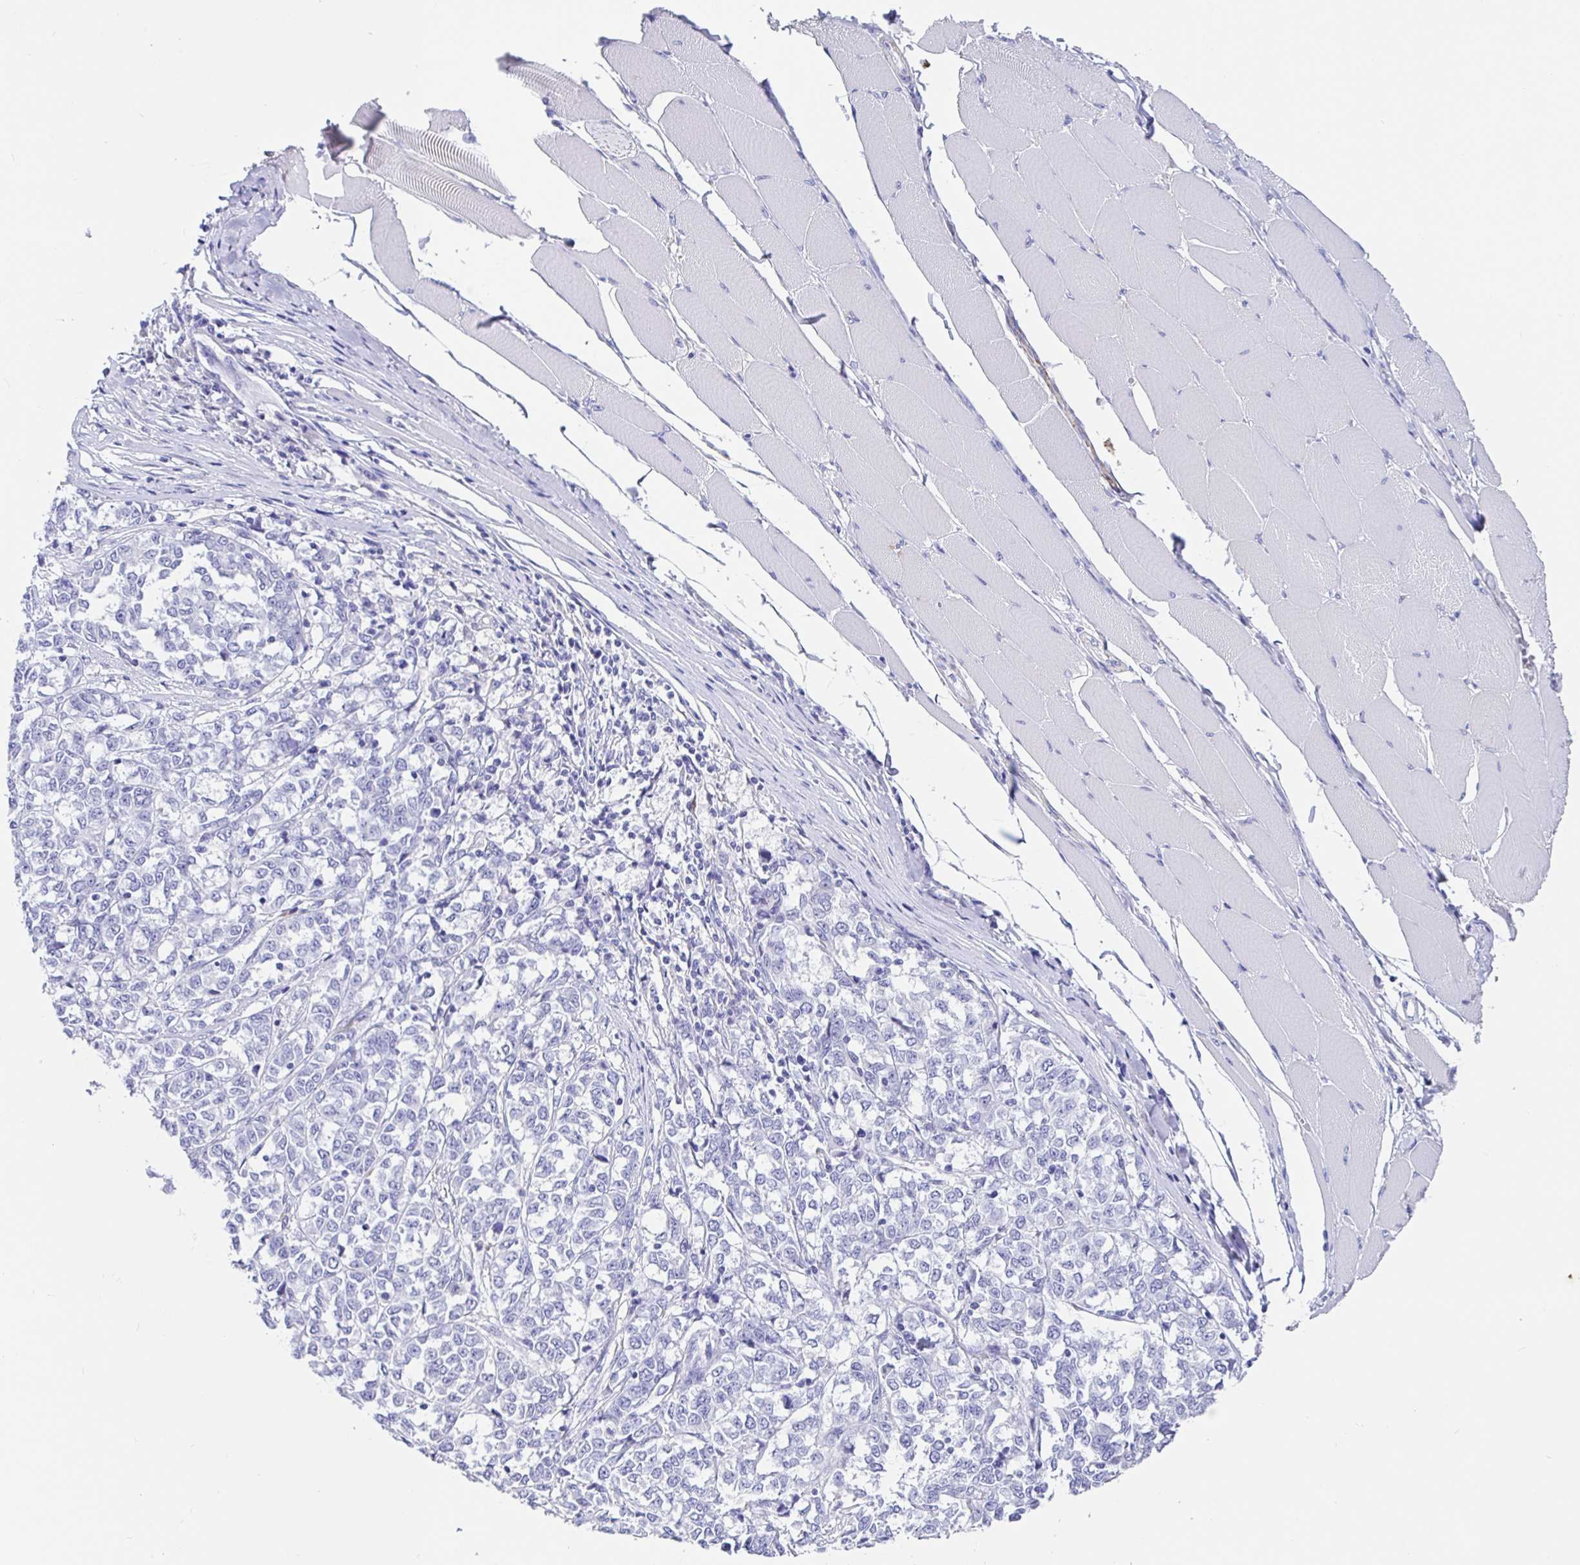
{"staining": {"intensity": "negative", "quantity": "none", "location": "none"}, "tissue": "melanoma", "cell_type": "Tumor cells", "image_type": "cancer", "snomed": [{"axis": "morphology", "description": "Malignant melanoma, NOS"}, {"axis": "topography", "description": "Skin"}], "caption": "The IHC image has no significant staining in tumor cells of malignant melanoma tissue.", "gene": "MAOA", "patient": {"sex": "female", "age": 72}}